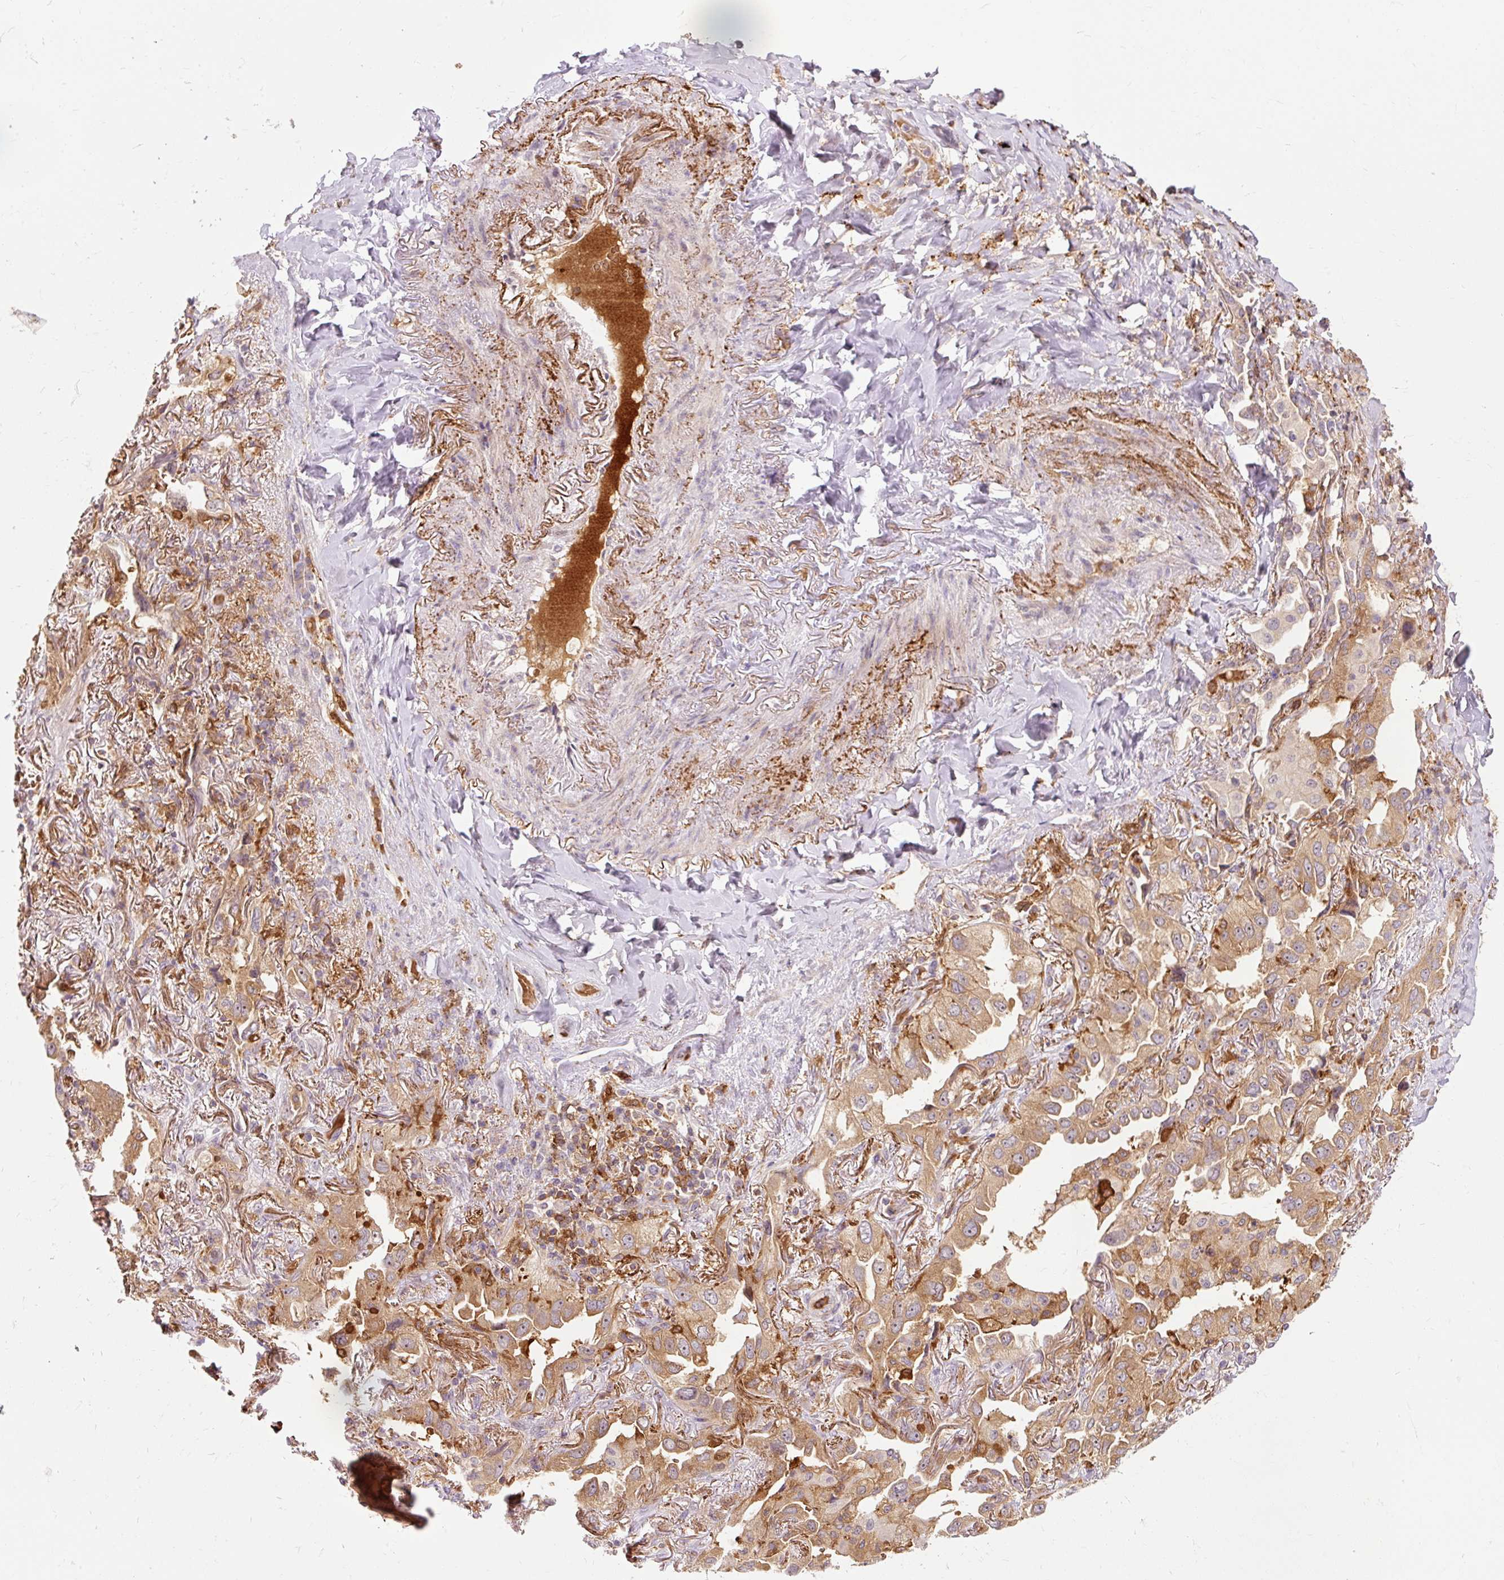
{"staining": {"intensity": "moderate", "quantity": ">75%", "location": "cytoplasmic/membranous"}, "tissue": "lung cancer", "cell_type": "Tumor cells", "image_type": "cancer", "snomed": [{"axis": "morphology", "description": "Adenocarcinoma, NOS"}, {"axis": "topography", "description": "Lung"}], "caption": "IHC of human lung cancer reveals medium levels of moderate cytoplasmic/membranous staining in about >75% of tumor cells.", "gene": "CEBPZ", "patient": {"sex": "female", "age": 69}}